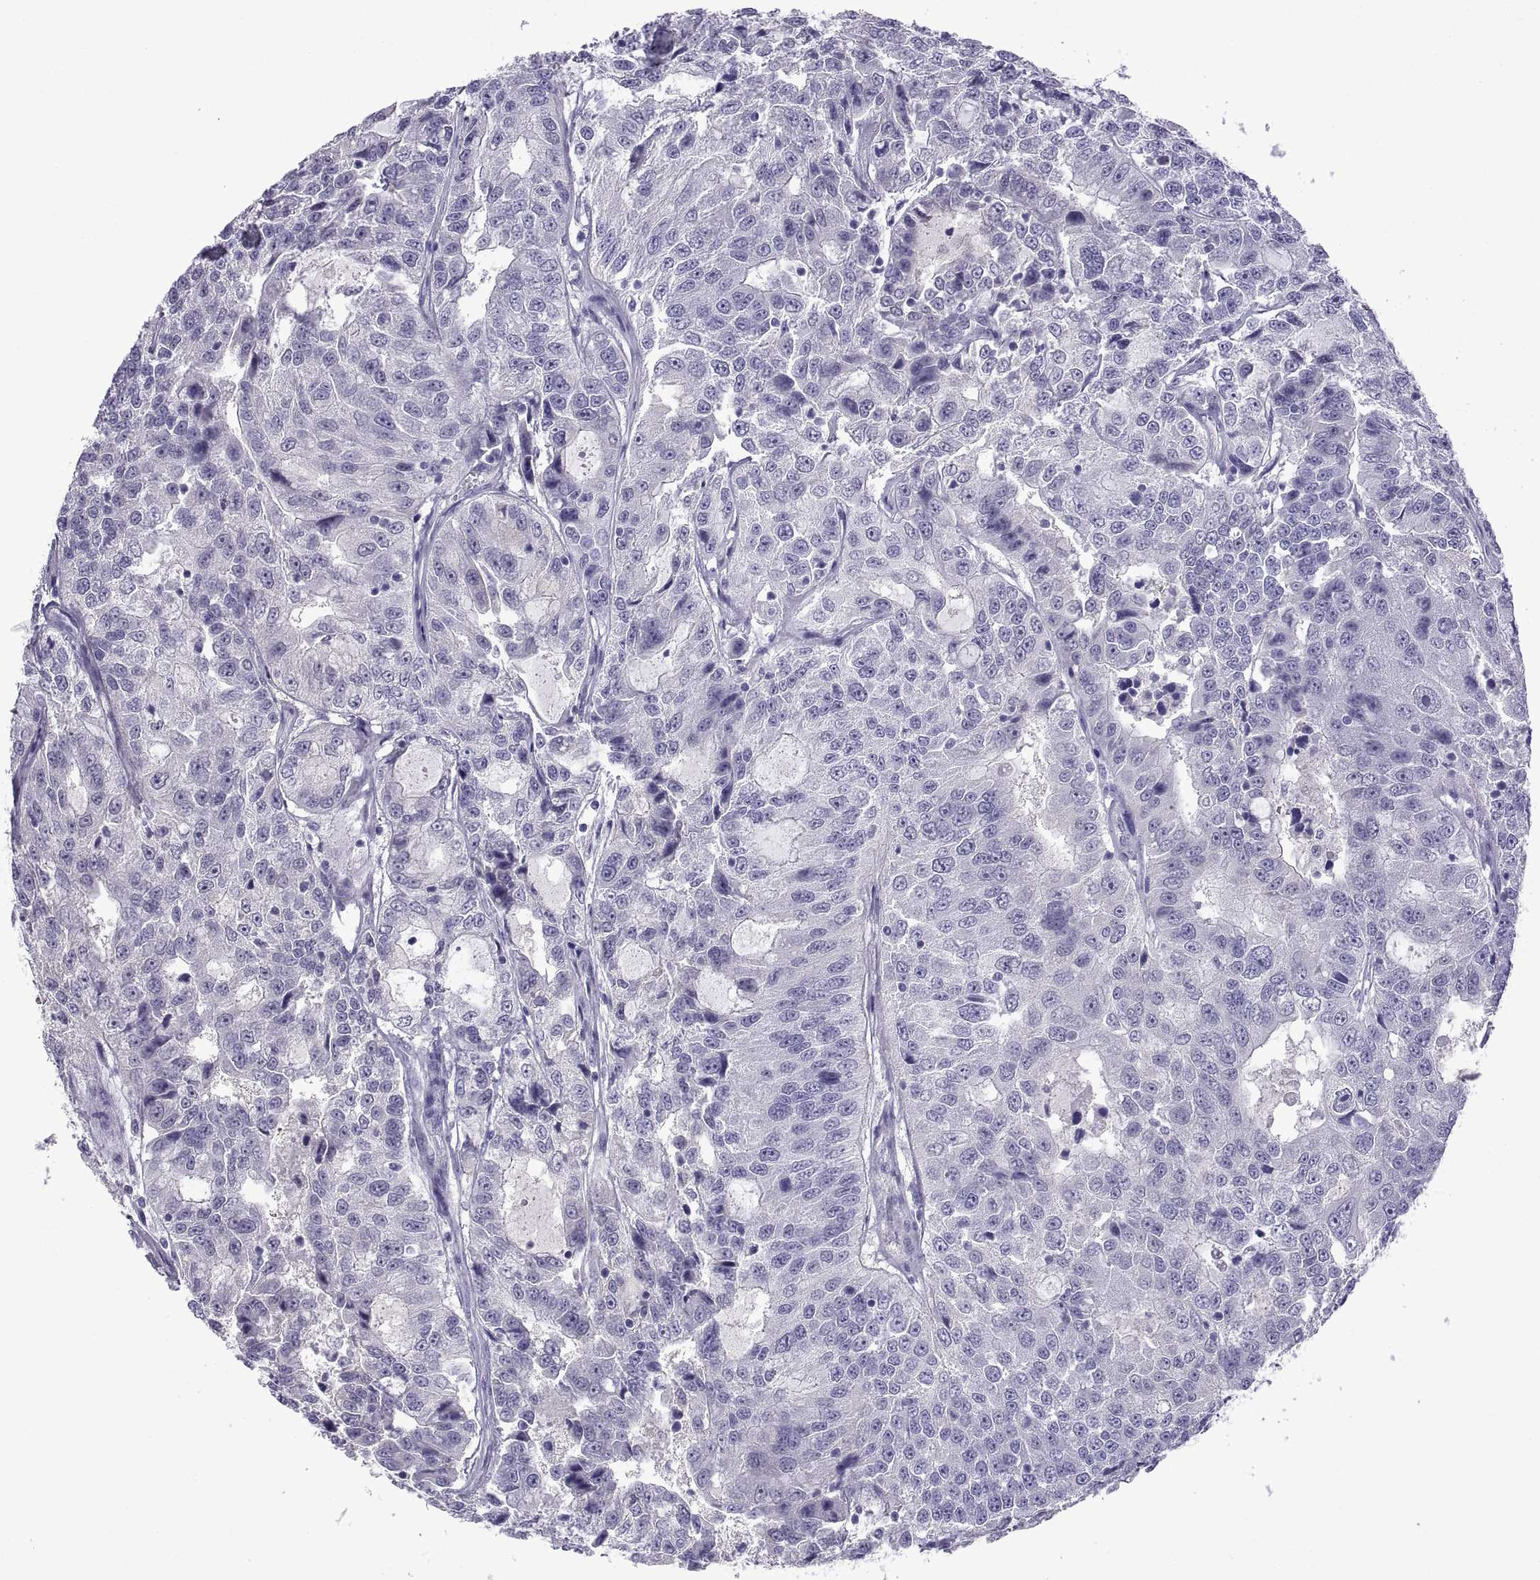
{"staining": {"intensity": "negative", "quantity": "none", "location": "none"}, "tissue": "urothelial cancer", "cell_type": "Tumor cells", "image_type": "cancer", "snomed": [{"axis": "morphology", "description": "Urothelial carcinoma, NOS"}, {"axis": "morphology", "description": "Urothelial carcinoma, High grade"}, {"axis": "topography", "description": "Urinary bladder"}], "caption": "Micrograph shows no protein staining in tumor cells of transitional cell carcinoma tissue. (Stains: DAB (3,3'-diaminobenzidine) immunohistochemistry (IHC) with hematoxylin counter stain, Microscopy: brightfield microscopy at high magnification).", "gene": "SPDYE1", "patient": {"sex": "female", "age": 73}}